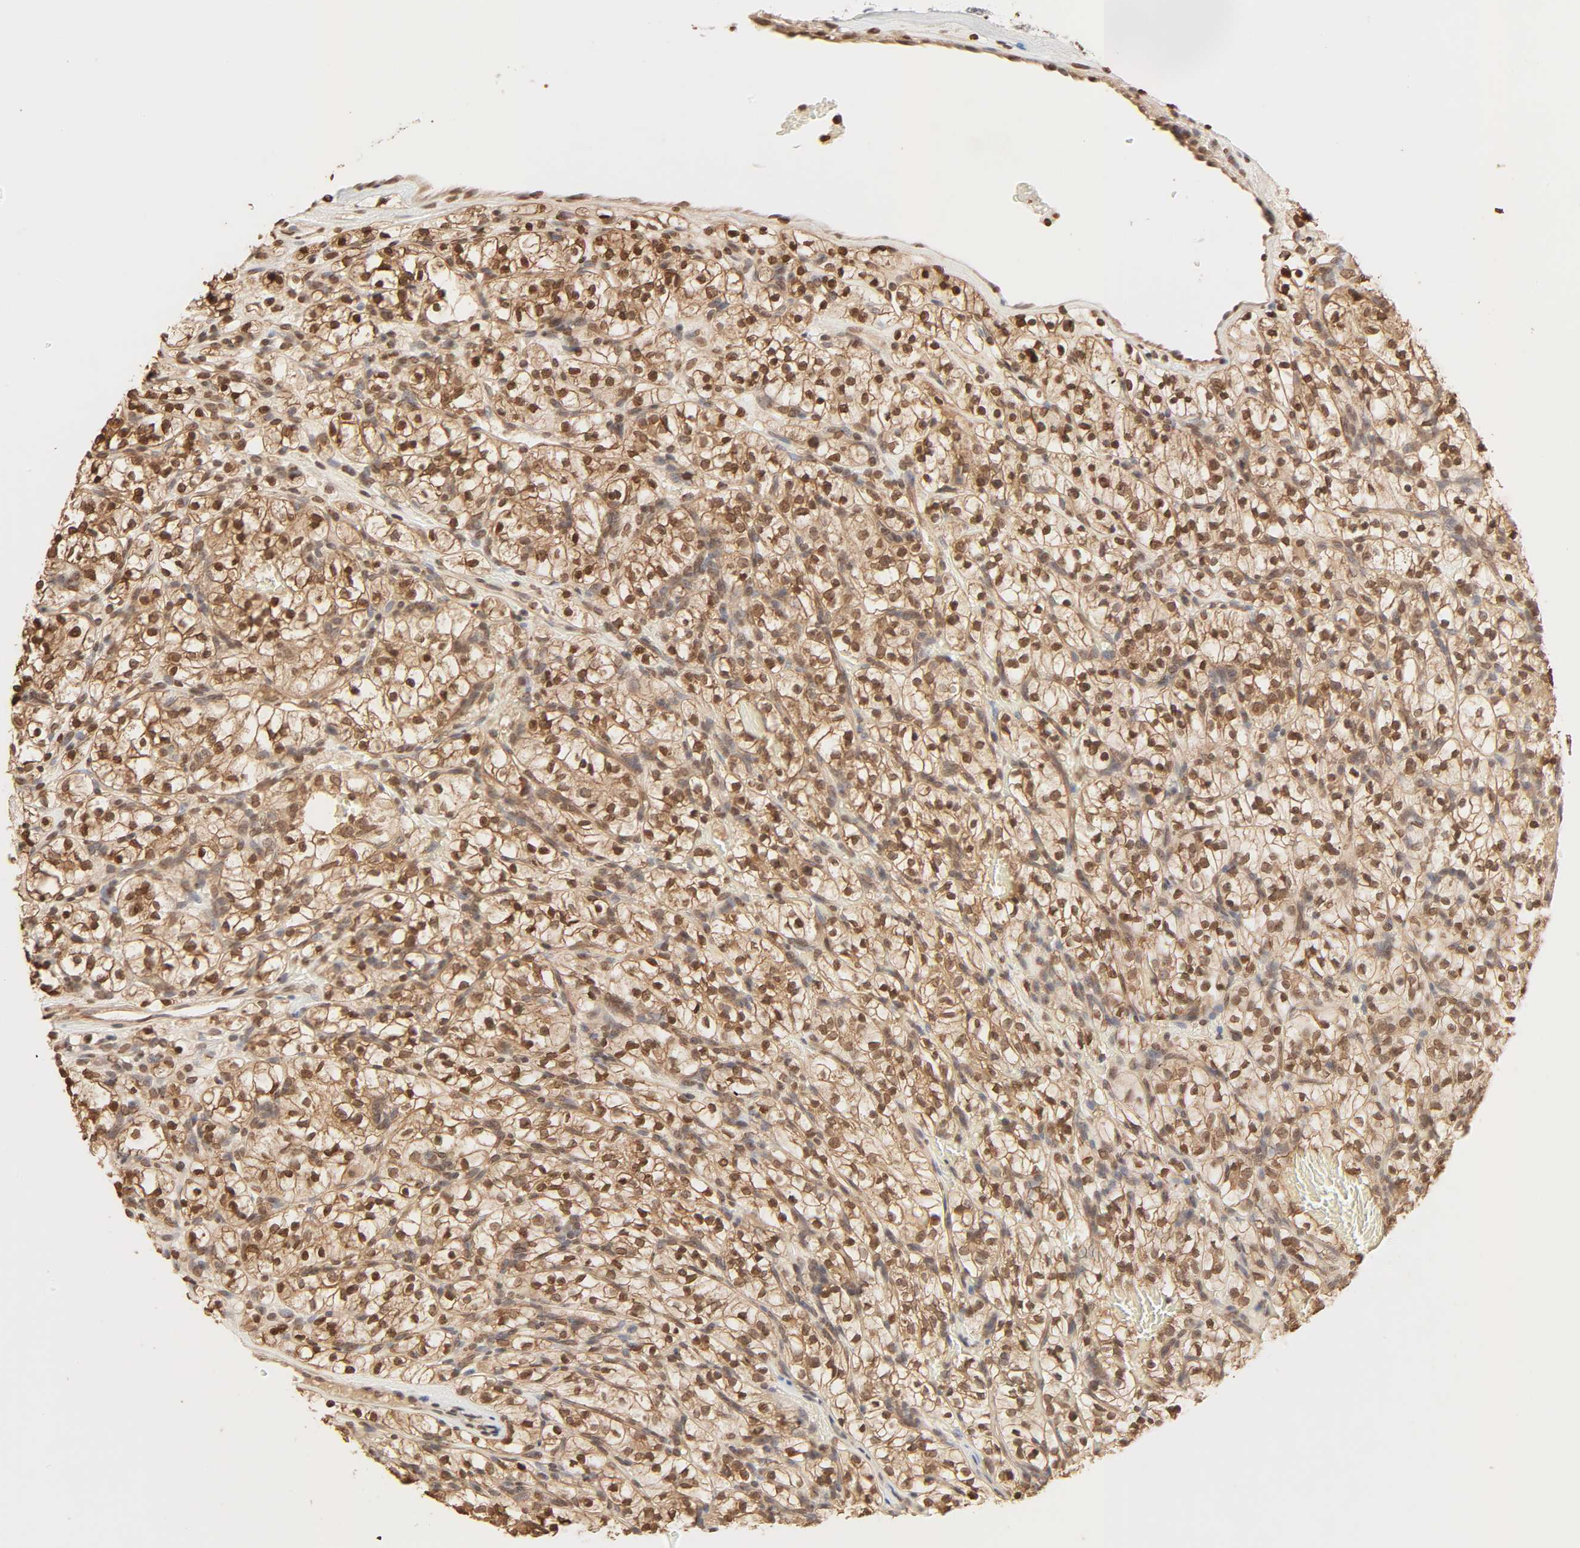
{"staining": {"intensity": "strong", "quantity": ">75%", "location": "cytoplasmic/membranous,nuclear"}, "tissue": "renal cancer", "cell_type": "Tumor cells", "image_type": "cancer", "snomed": [{"axis": "morphology", "description": "Adenocarcinoma, NOS"}, {"axis": "topography", "description": "Kidney"}], "caption": "This is an image of IHC staining of renal cancer, which shows strong expression in the cytoplasmic/membranous and nuclear of tumor cells.", "gene": "TBL1X", "patient": {"sex": "female", "age": 57}}